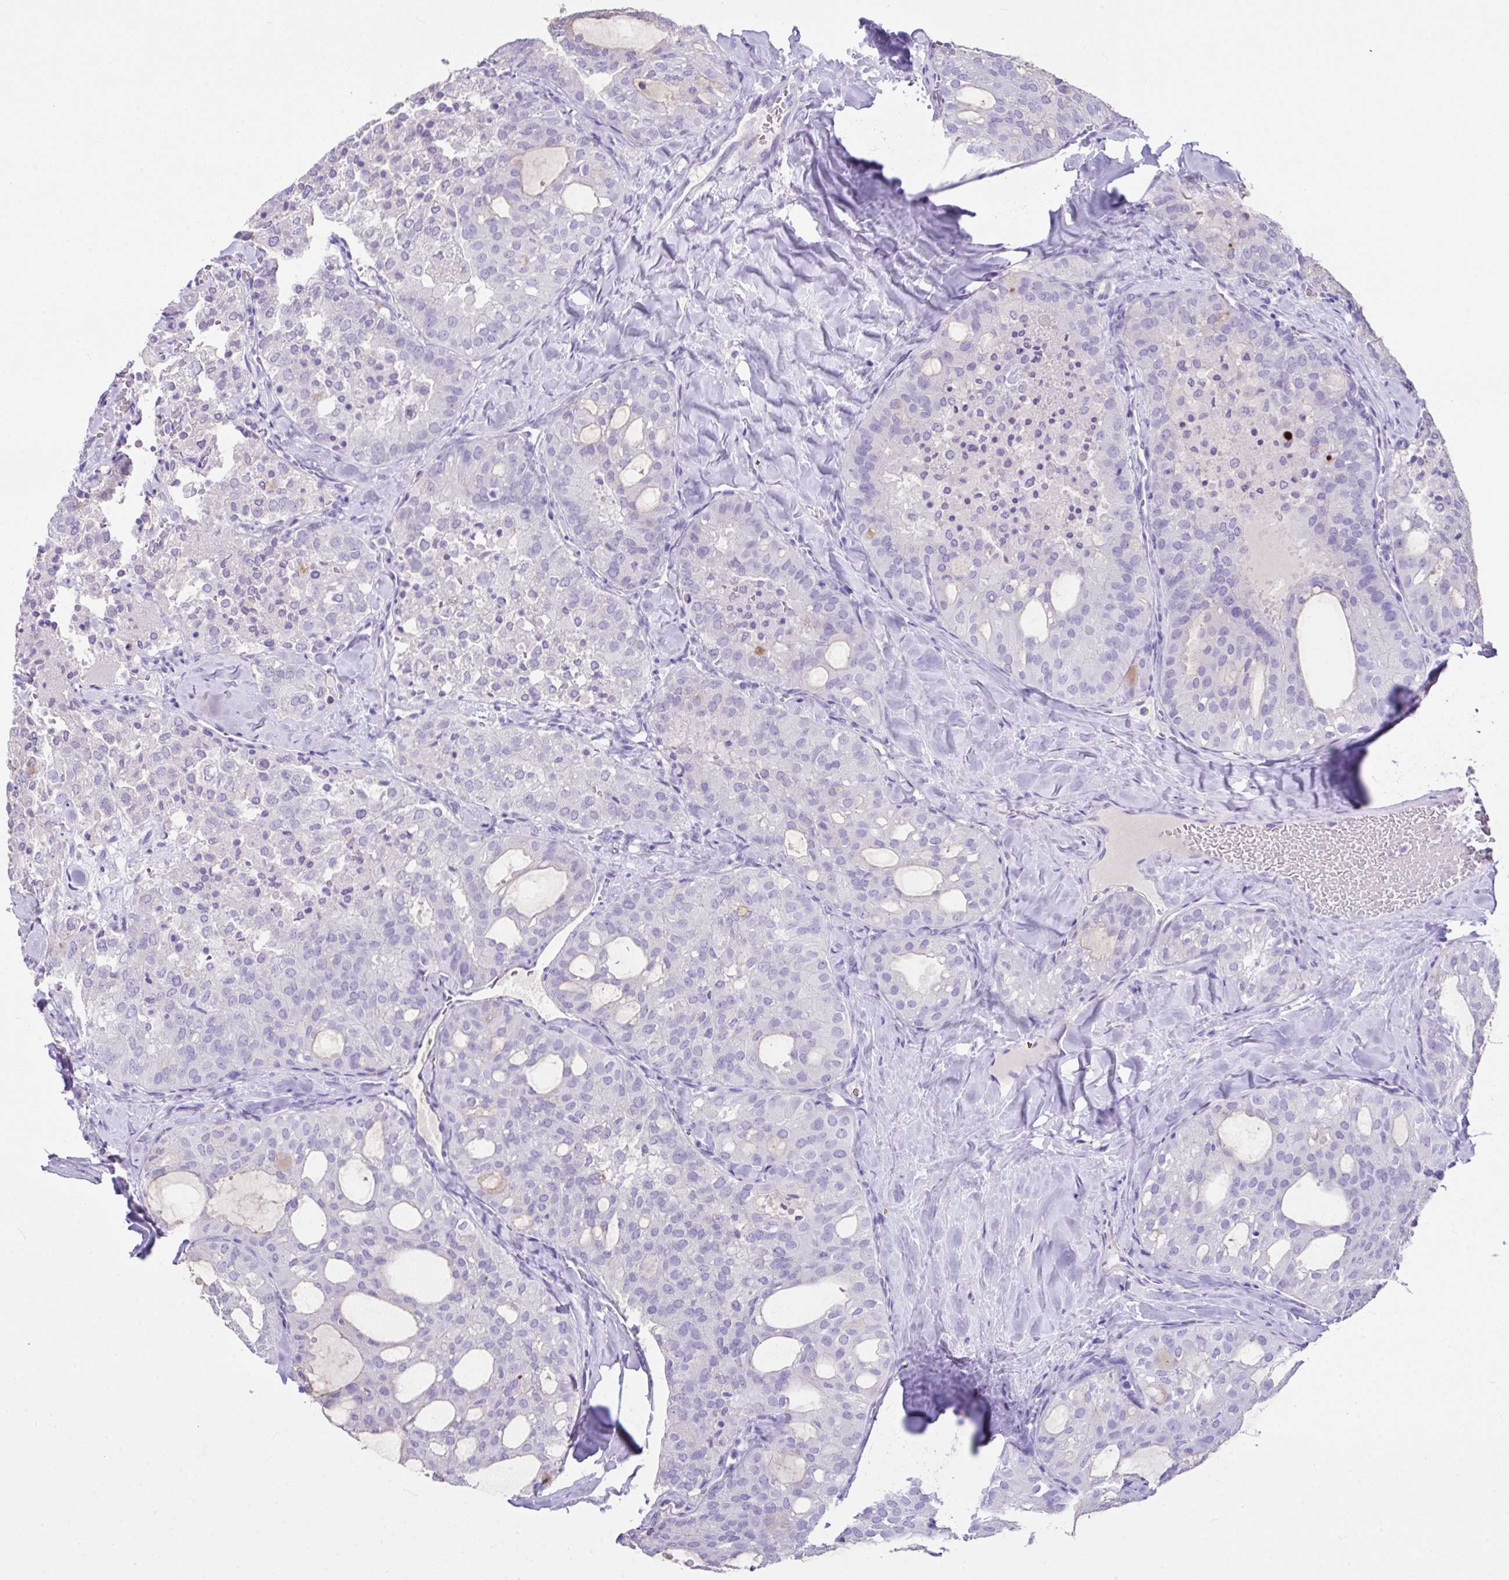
{"staining": {"intensity": "negative", "quantity": "none", "location": "none"}, "tissue": "thyroid cancer", "cell_type": "Tumor cells", "image_type": "cancer", "snomed": [{"axis": "morphology", "description": "Follicular adenoma carcinoma, NOS"}, {"axis": "topography", "description": "Thyroid gland"}], "caption": "A micrograph of thyroid cancer (follicular adenoma carcinoma) stained for a protein reveals no brown staining in tumor cells.", "gene": "LGALS4", "patient": {"sex": "male", "age": 75}}